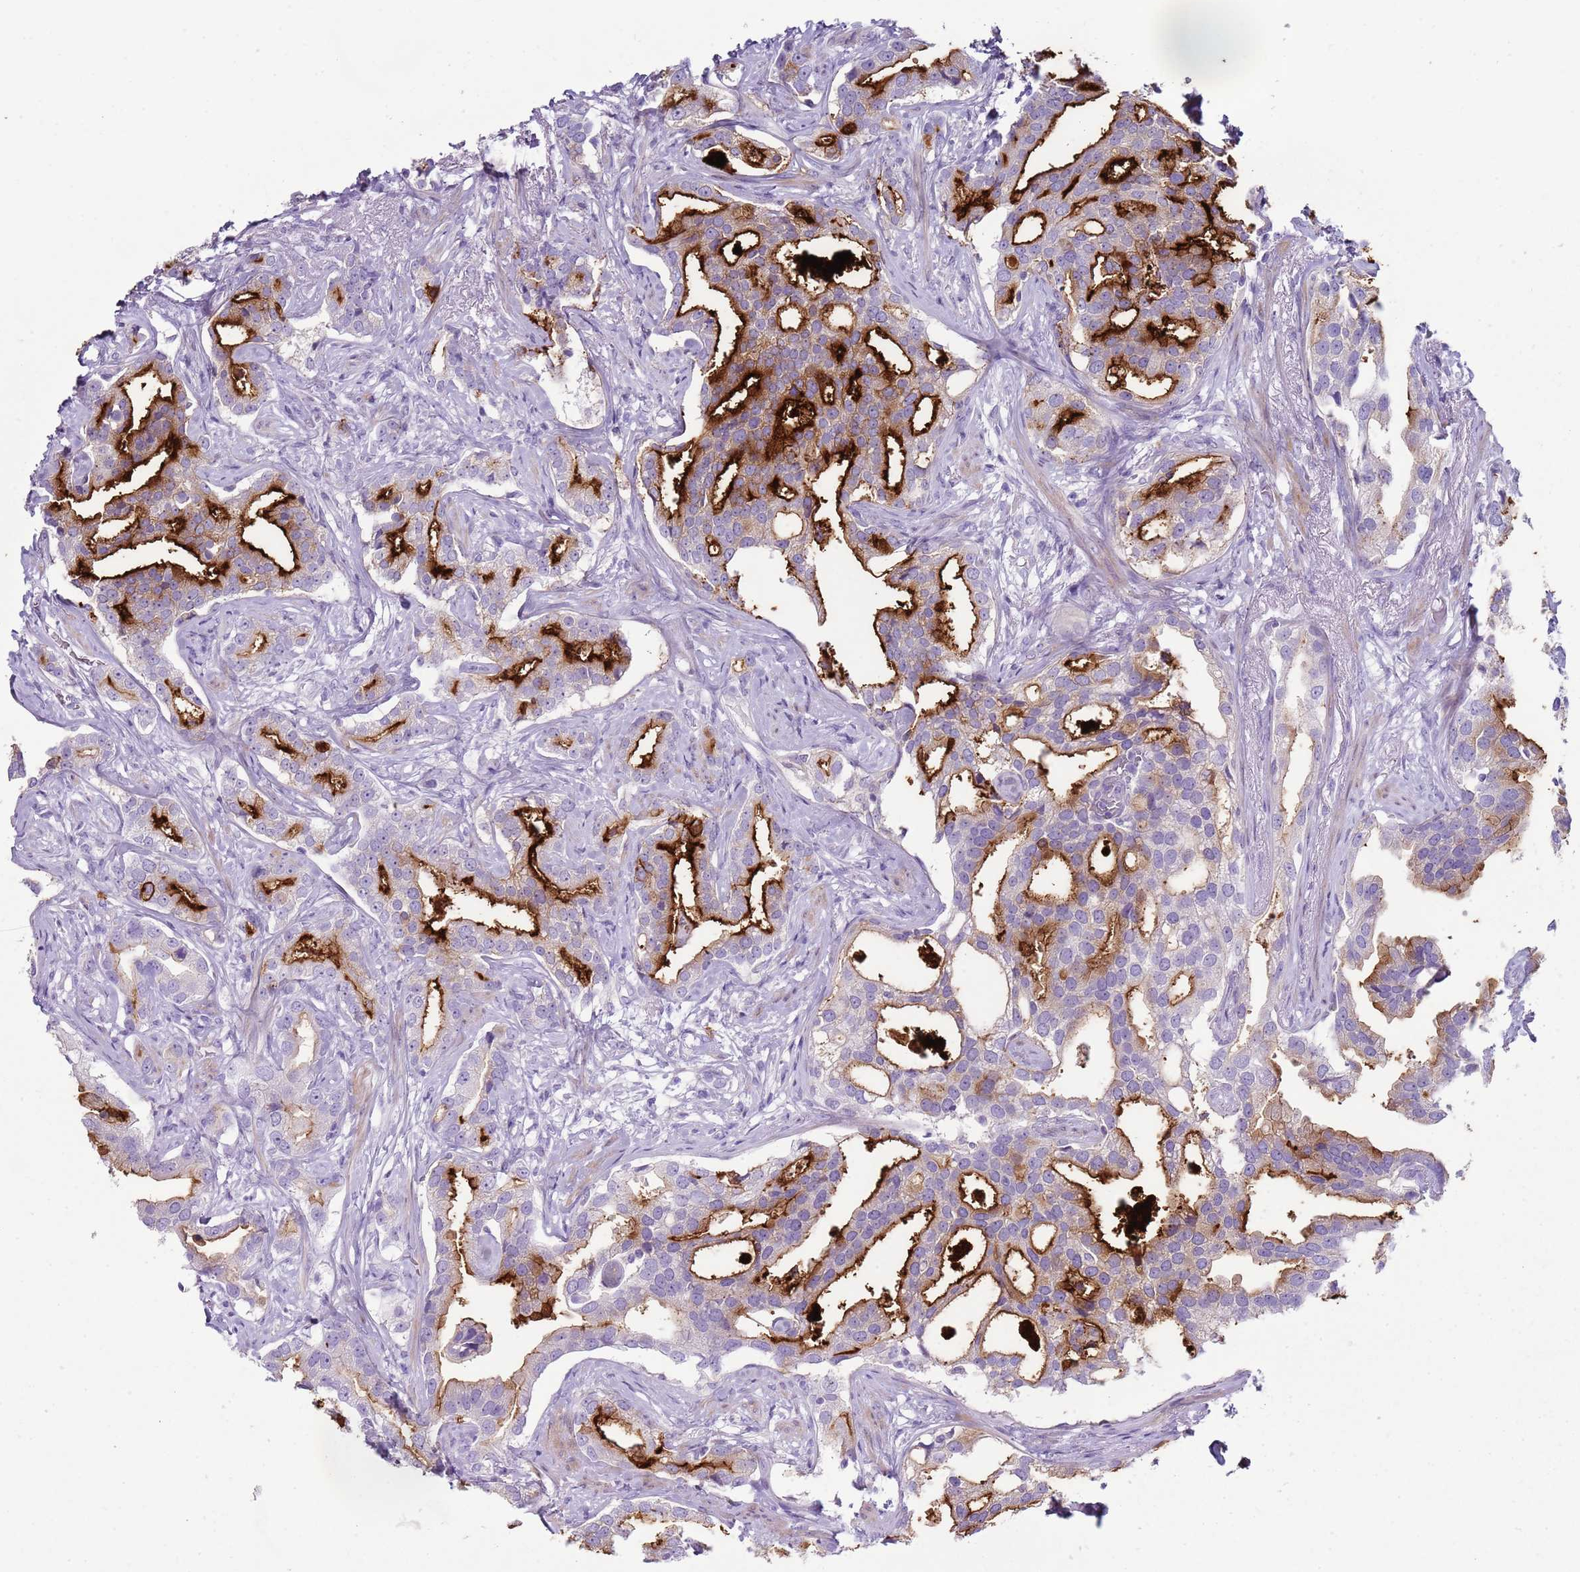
{"staining": {"intensity": "strong", "quantity": "<25%", "location": "cytoplasmic/membranous"}, "tissue": "prostate cancer", "cell_type": "Tumor cells", "image_type": "cancer", "snomed": [{"axis": "morphology", "description": "Adenocarcinoma, High grade"}, {"axis": "topography", "description": "Prostate"}], "caption": "Prostate high-grade adenocarcinoma tissue demonstrates strong cytoplasmic/membranous positivity in approximately <25% of tumor cells, visualized by immunohistochemistry. The staining was performed using DAB (3,3'-diaminobenzidine), with brown indicating positive protein expression. Nuclei are stained blue with hematoxylin.", "gene": "CD177", "patient": {"sex": "male", "age": 67}}